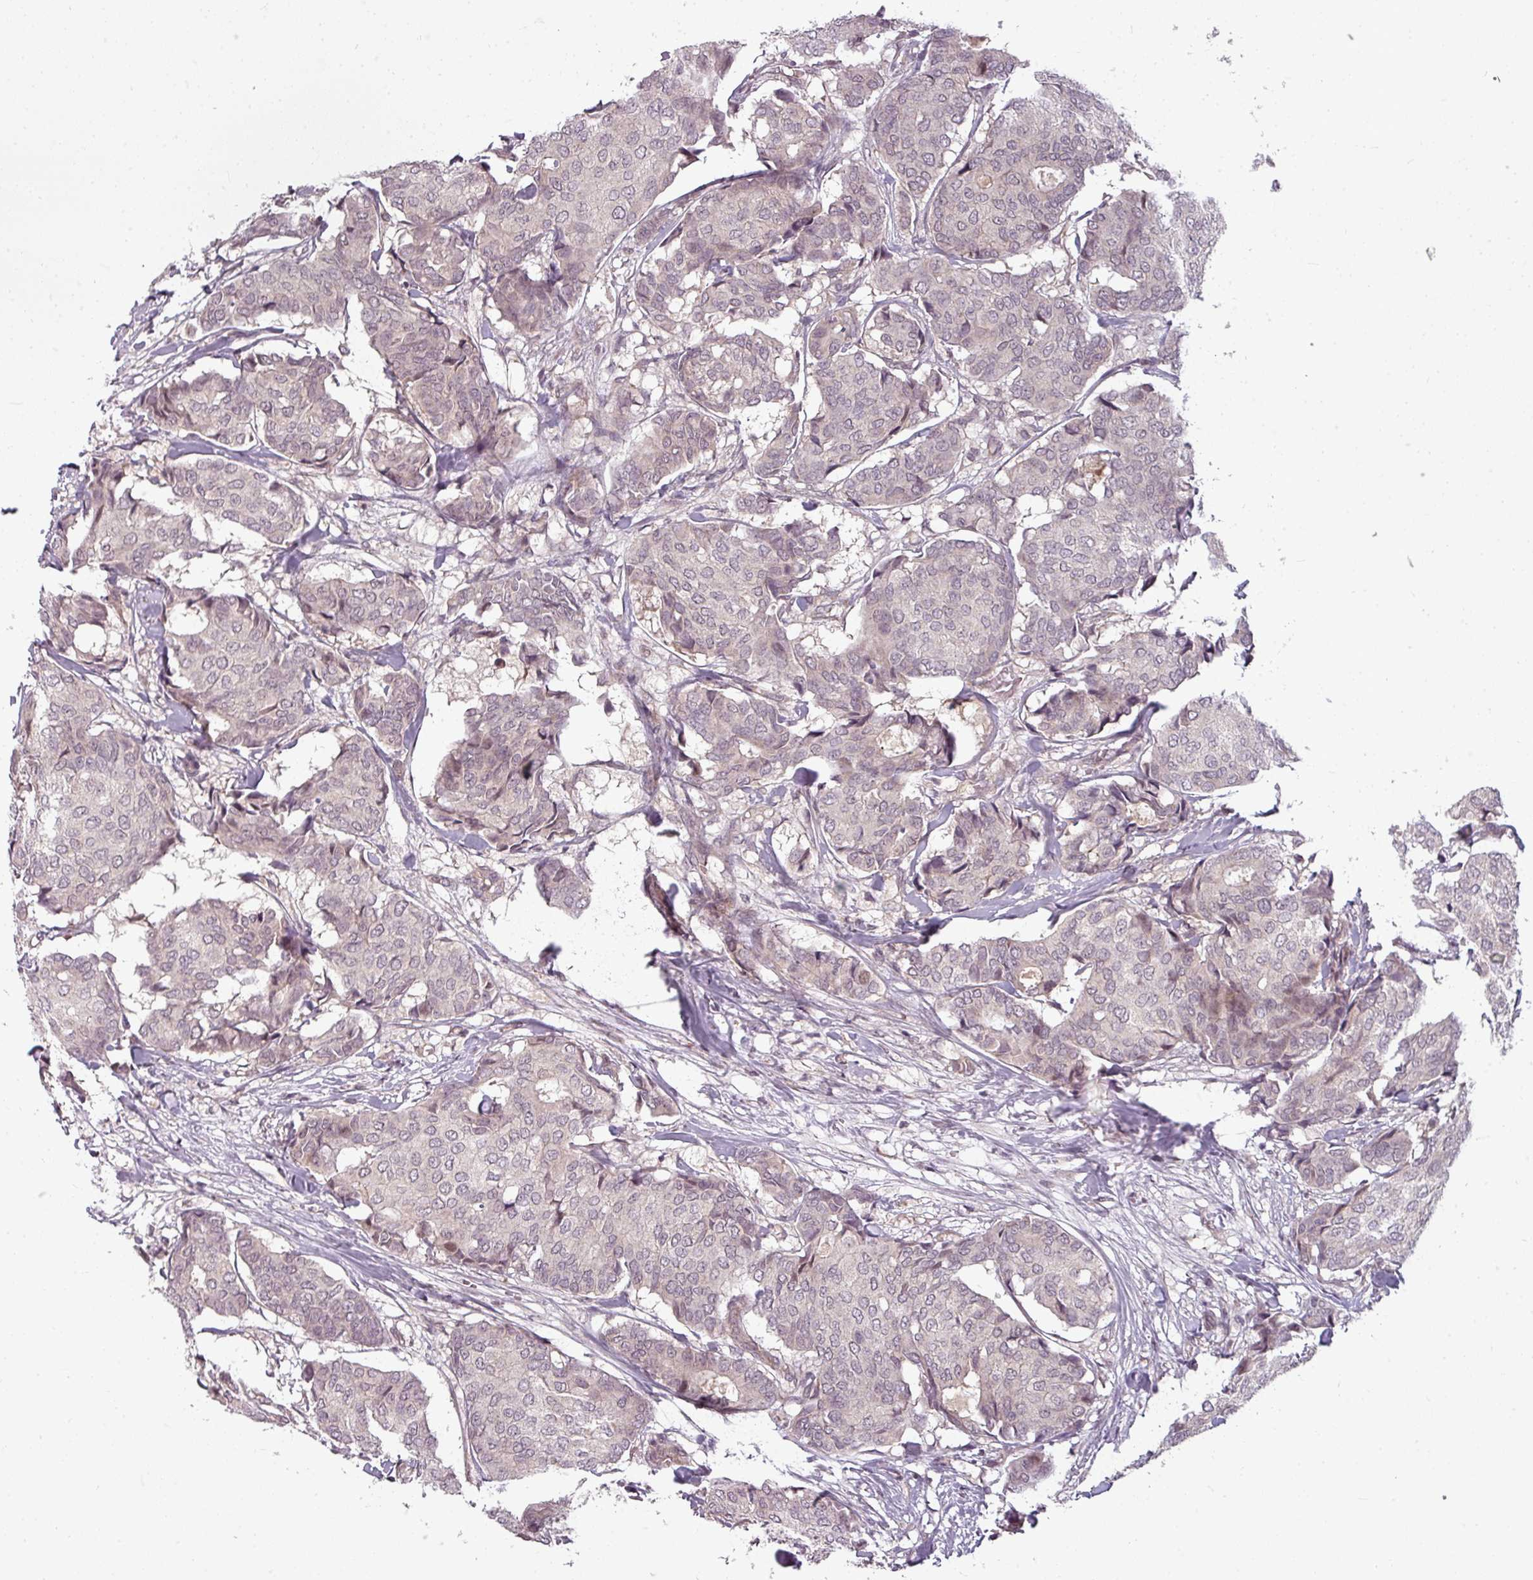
{"staining": {"intensity": "negative", "quantity": "none", "location": "none"}, "tissue": "breast cancer", "cell_type": "Tumor cells", "image_type": "cancer", "snomed": [{"axis": "morphology", "description": "Duct carcinoma"}, {"axis": "topography", "description": "Breast"}], "caption": "IHC of human breast cancer demonstrates no staining in tumor cells.", "gene": "CLIC1", "patient": {"sex": "female", "age": 75}}